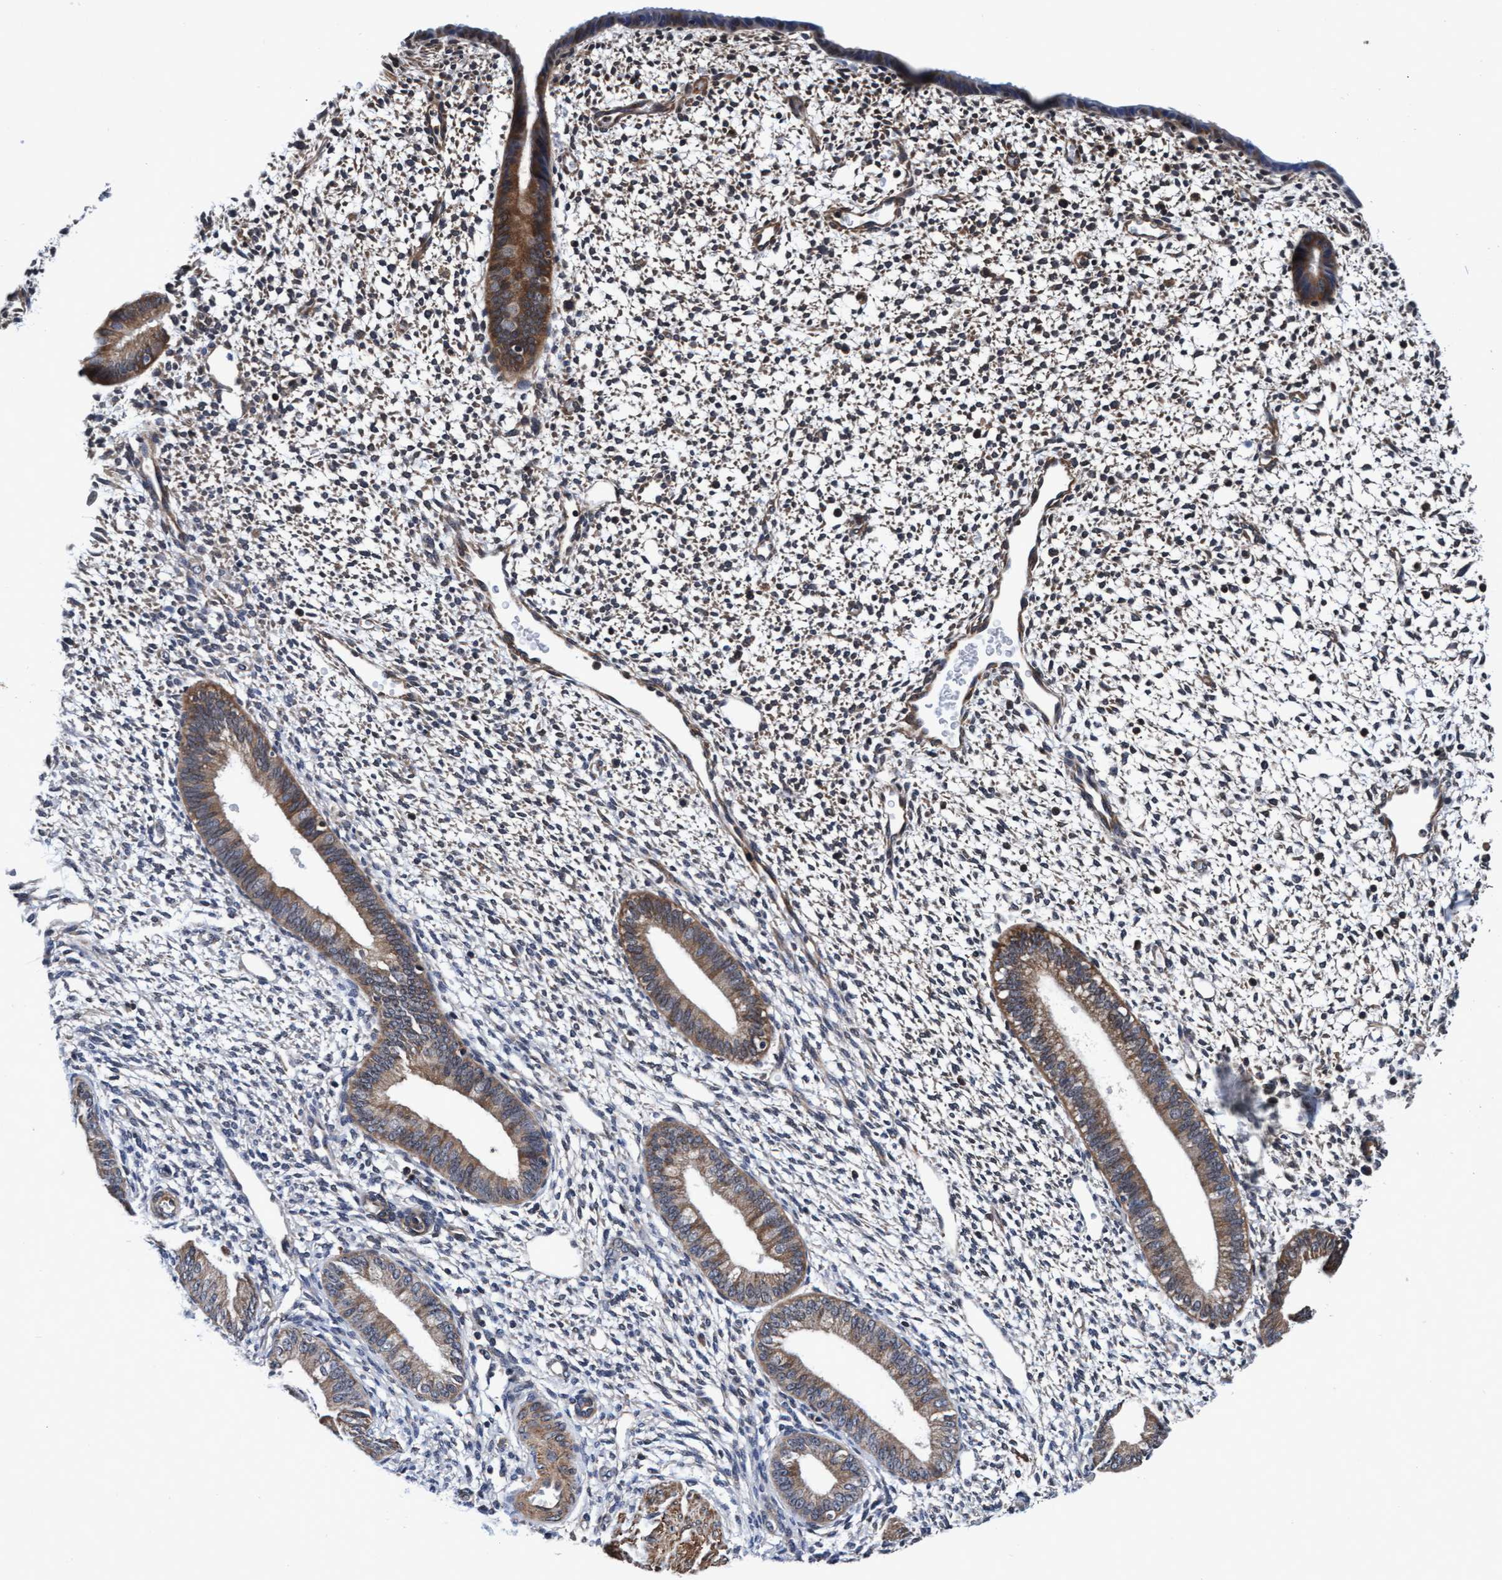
{"staining": {"intensity": "moderate", "quantity": "25%-75%", "location": "cytoplasmic/membranous"}, "tissue": "endometrium", "cell_type": "Cells in endometrial stroma", "image_type": "normal", "snomed": [{"axis": "morphology", "description": "Normal tissue, NOS"}, {"axis": "topography", "description": "Endometrium"}], "caption": "Brown immunohistochemical staining in normal human endometrium displays moderate cytoplasmic/membranous staining in about 25%-75% of cells in endometrial stroma. (DAB = brown stain, brightfield microscopy at high magnification).", "gene": "EFCAB13", "patient": {"sex": "female", "age": 46}}